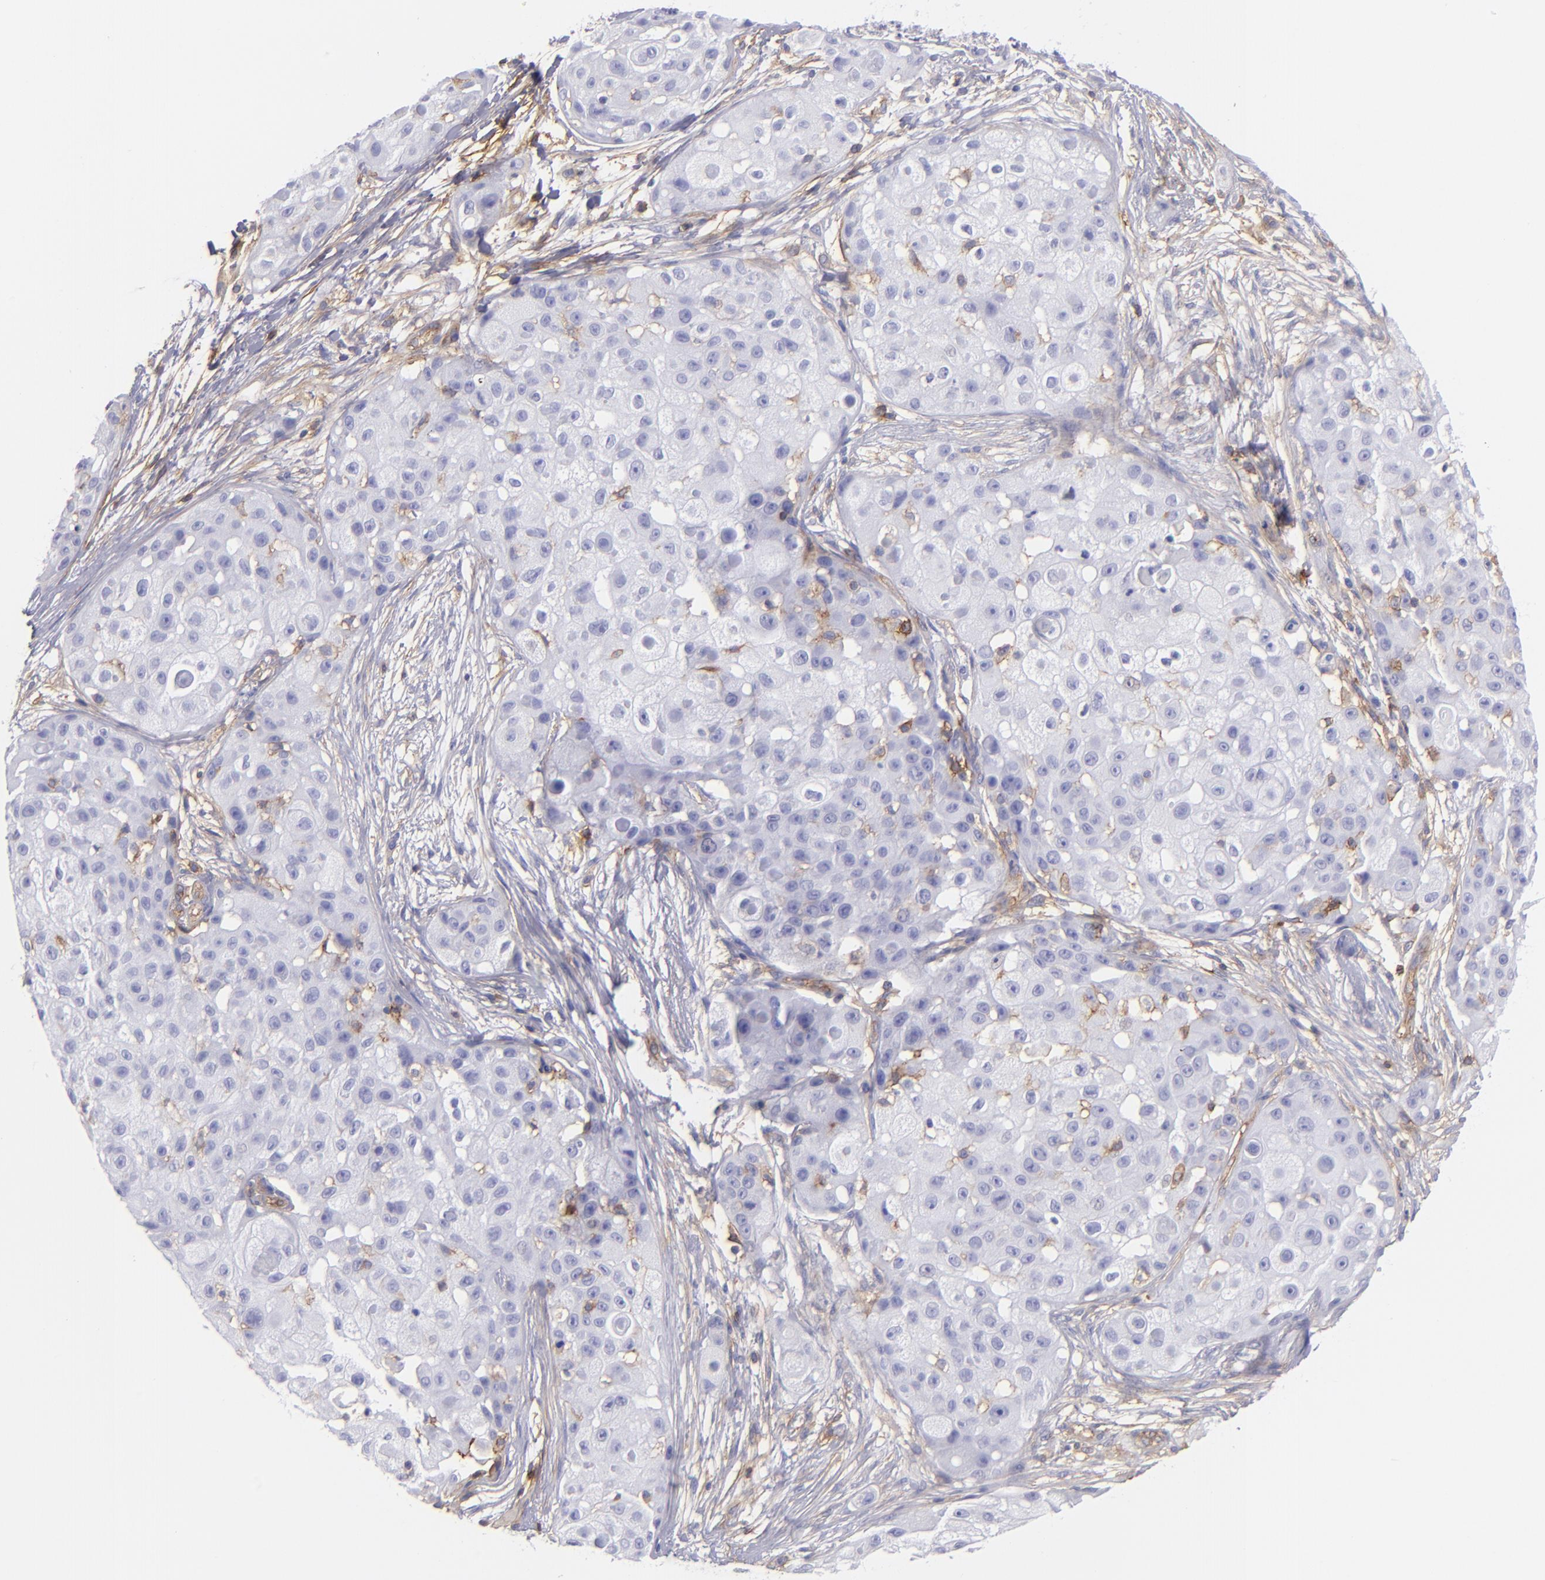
{"staining": {"intensity": "negative", "quantity": "none", "location": "none"}, "tissue": "skin cancer", "cell_type": "Tumor cells", "image_type": "cancer", "snomed": [{"axis": "morphology", "description": "Squamous cell carcinoma, NOS"}, {"axis": "topography", "description": "Skin"}], "caption": "Tumor cells are negative for protein expression in human squamous cell carcinoma (skin).", "gene": "ENTPD1", "patient": {"sex": "female", "age": 57}}